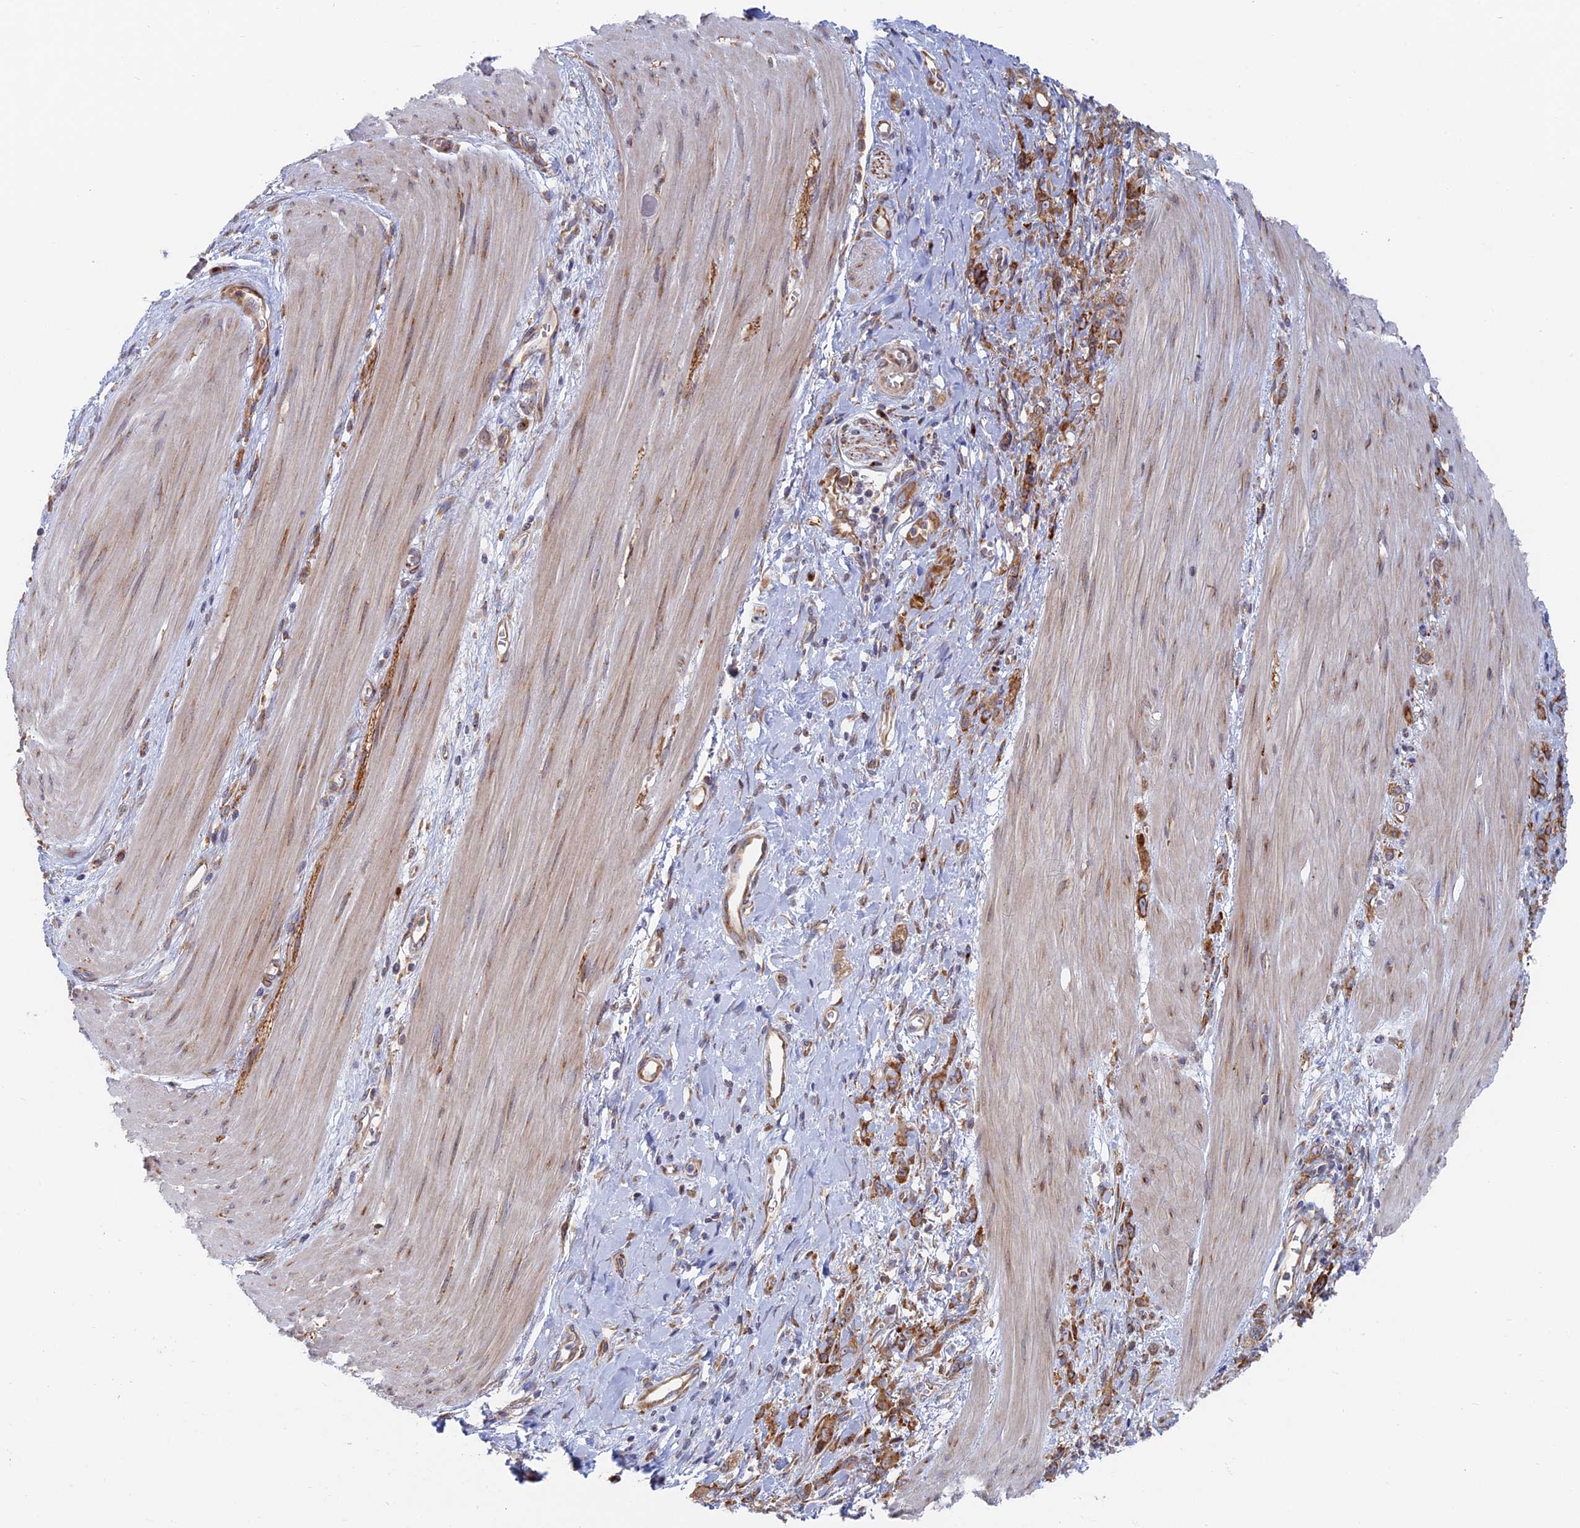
{"staining": {"intensity": "moderate", "quantity": ">75%", "location": "cytoplasmic/membranous"}, "tissue": "stomach cancer", "cell_type": "Tumor cells", "image_type": "cancer", "snomed": [{"axis": "morphology", "description": "Adenocarcinoma, NOS"}, {"axis": "topography", "description": "Stomach"}], "caption": "Protein expression by immunohistochemistry displays moderate cytoplasmic/membranous expression in approximately >75% of tumor cells in adenocarcinoma (stomach). (DAB (3,3'-diaminobenzidine) IHC, brown staining for protein, blue staining for nuclei).", "gene": "TBC1D30", "patient": {"sex": "female", "age": 76}}